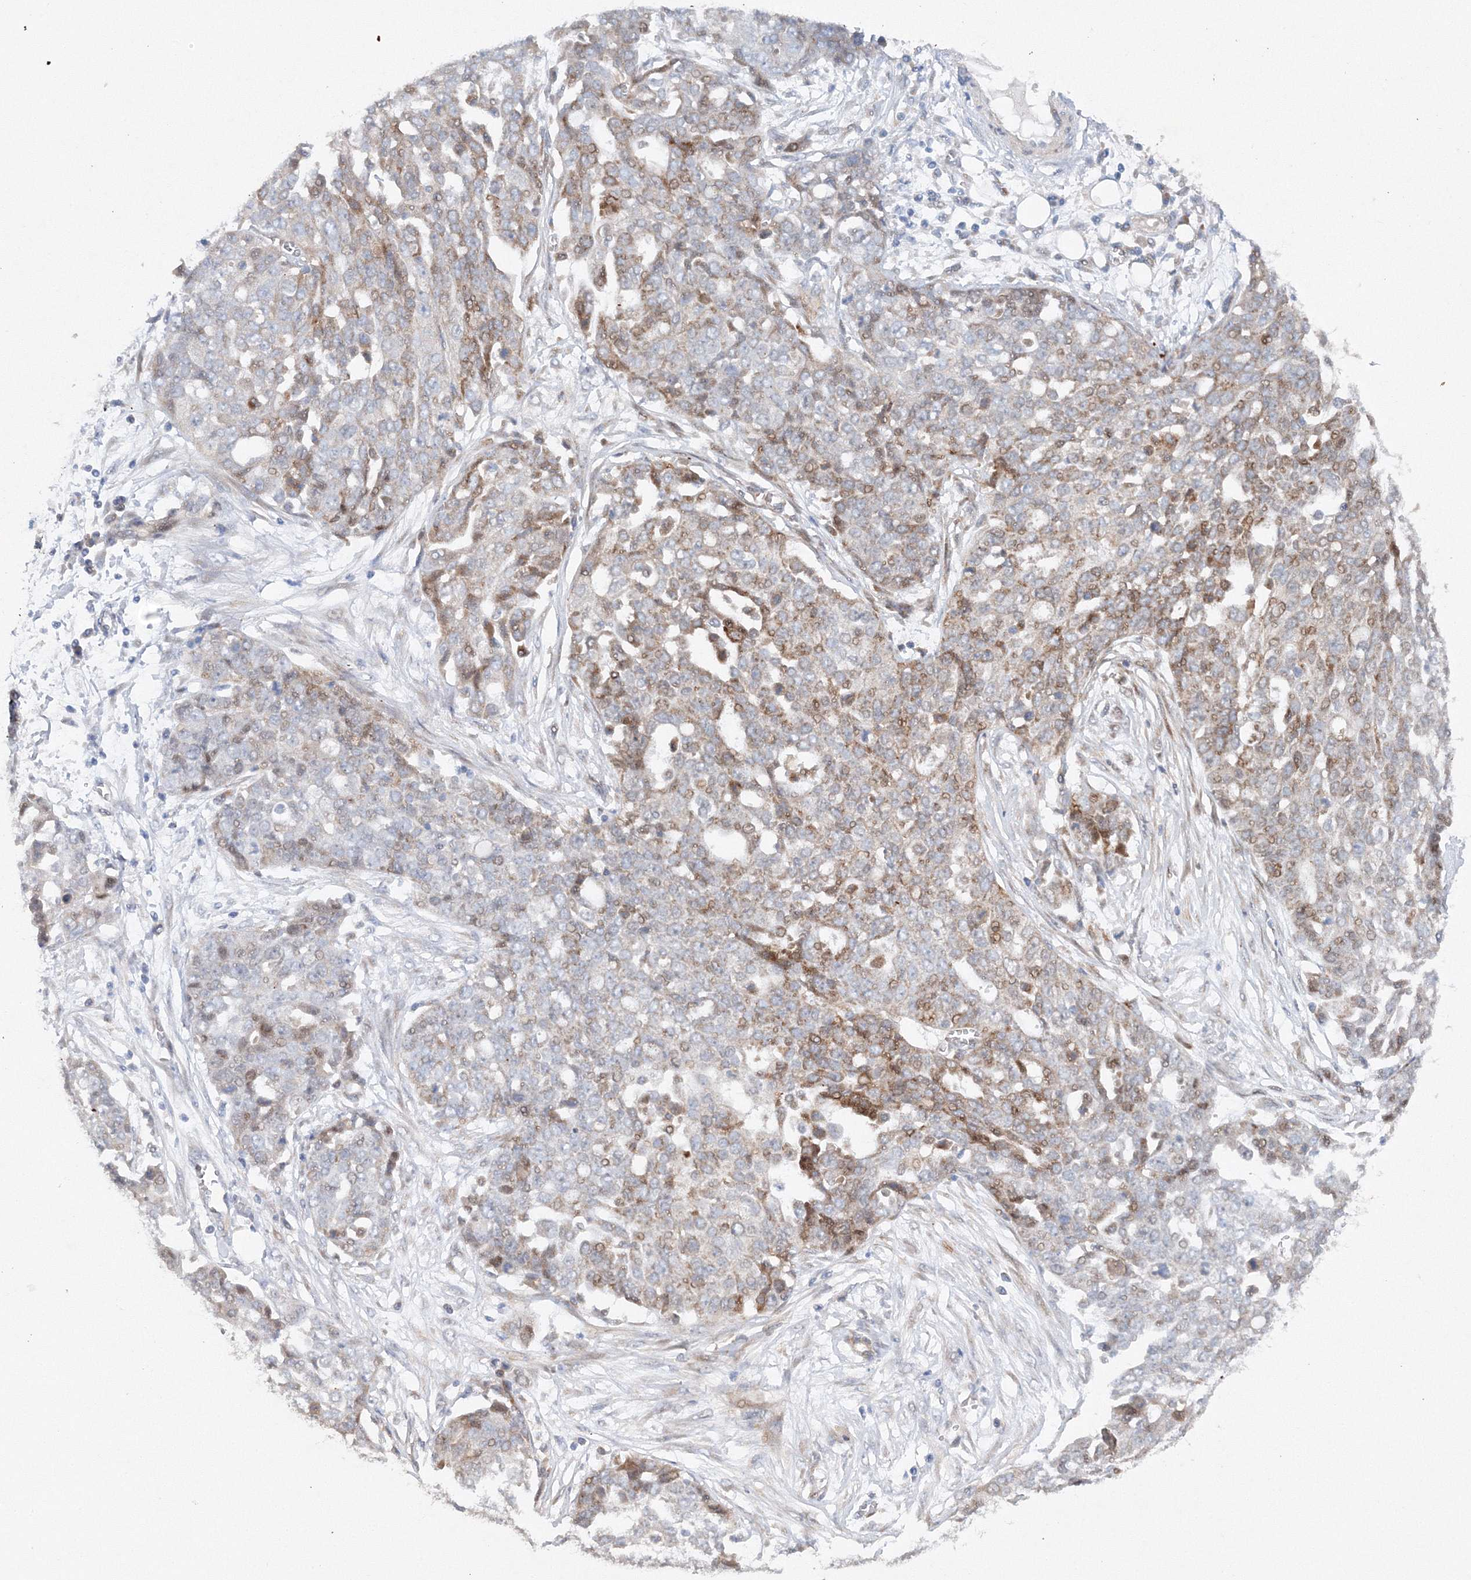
{"staining": {"intensity": "moderate", "quantity": "<25%", "location": "cytoplasmic/membranous,nuclear"}, "tissue": "ovarian cancer", "cell_type": "Tumor cells", "image_type": "cancer", "snomed": [{"axis": "morphology", "description": "Cystadenocarcinoma, serous, NOS"}, {"axis": "topography", "description": "Soft tissue"}, {"axis": "topography", "description": "Ovary"}], "caption": "Brown immunohistochemical staining in human ovarian cancer demonstrates moderate cytoplasmic/membranous and nuclear positivity in approximately <25% of tumor cells.", "gene": "SLC36A1", "patient": {"sex": "female", "age": 57}}